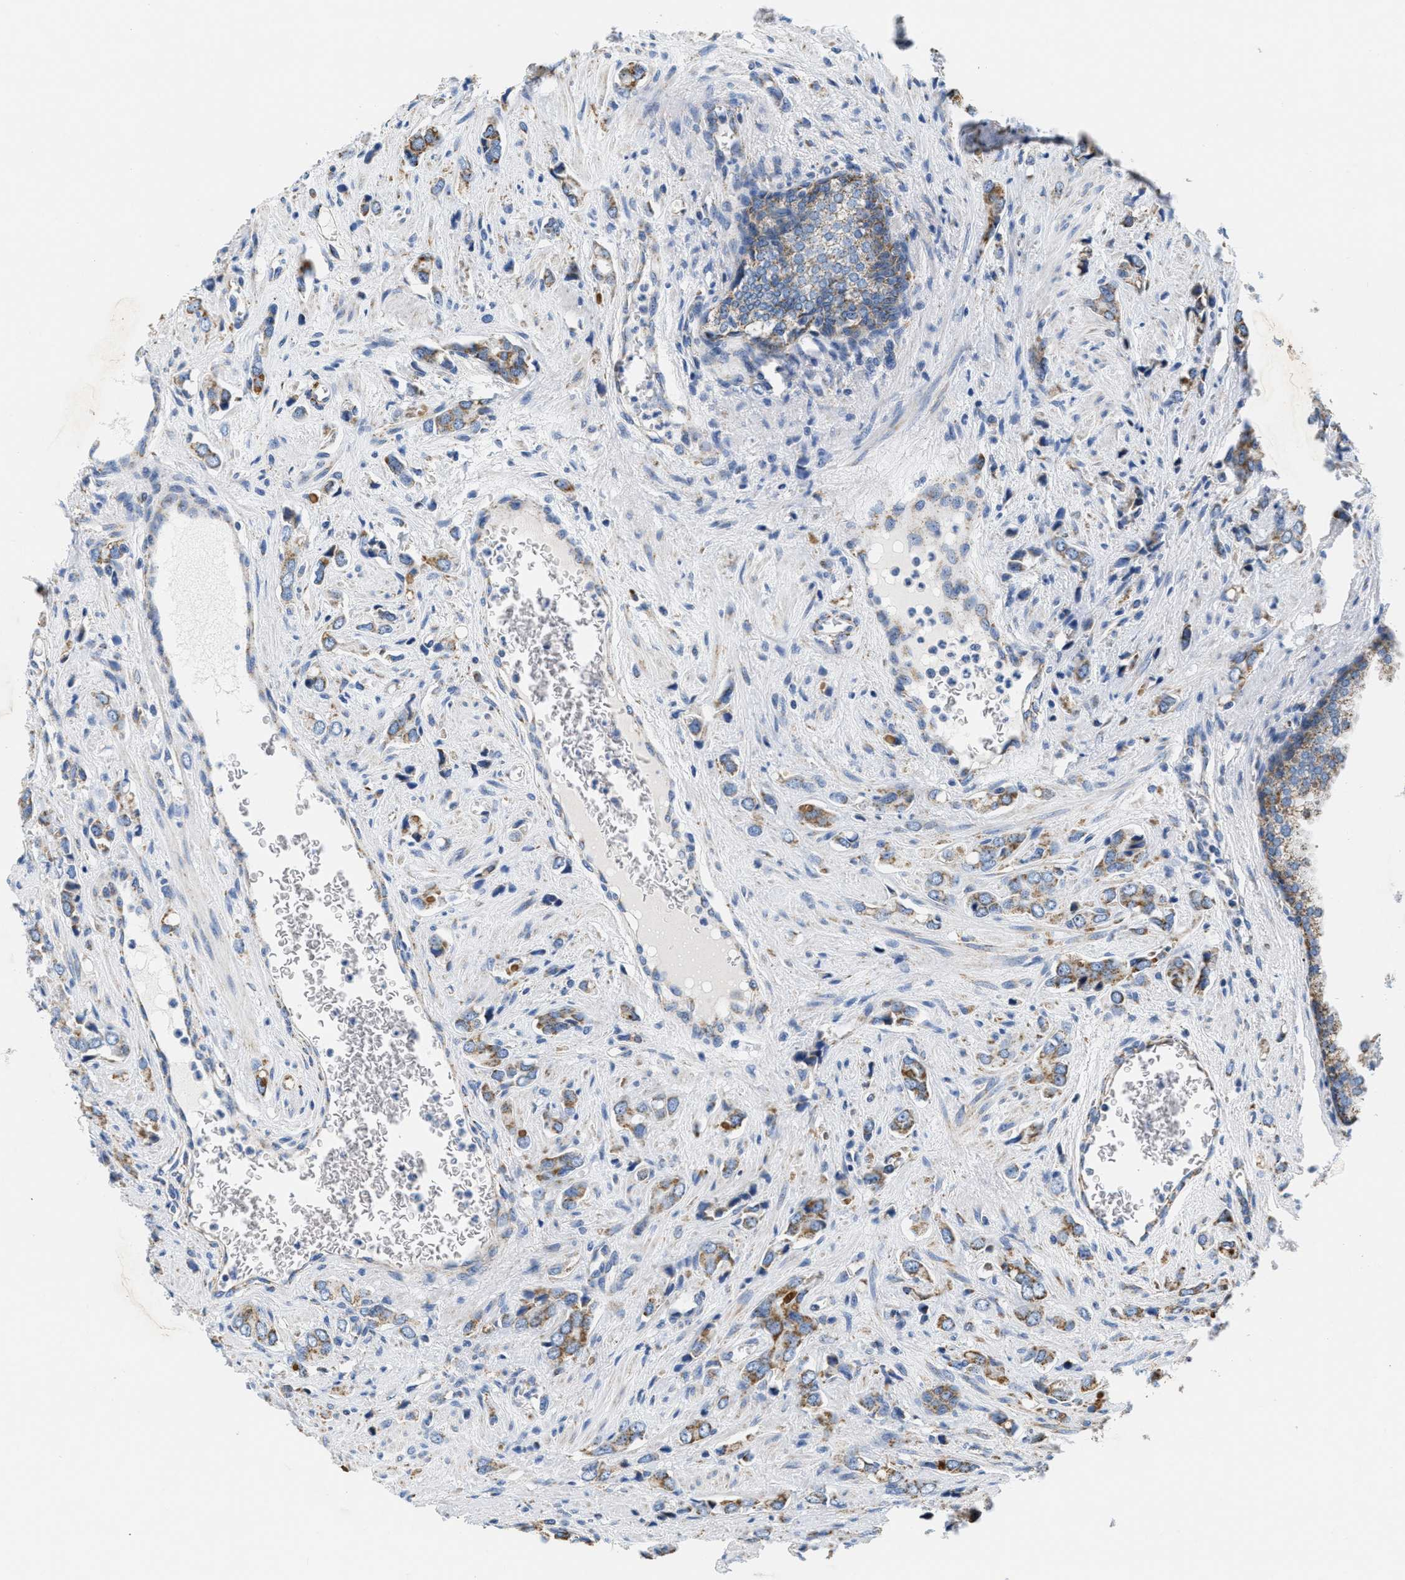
{"staining": {"intensity": "moderate", "quantity": "25%-75%", "location": "cytoplasmic/membranous"}, "tissue": "prostate cancer", "cell_type": "Tumor cells", "image_type": "cancer", "snomed": [{"axis": "morphology", "description": "Adenocarcinoma, High grade"}, {"axis": "topography", "description": "Prostate"}], "caption": "The photomicrograph exhibits immunohistochemical staining of high-grade adenocarcinoma (prostate). There is moderate cytoplasmic/membranous positivity is present in about 25%-75% of tumor cells.", "gene": "KCNJ5", "patient": {"sex": "male", "age": 52}}